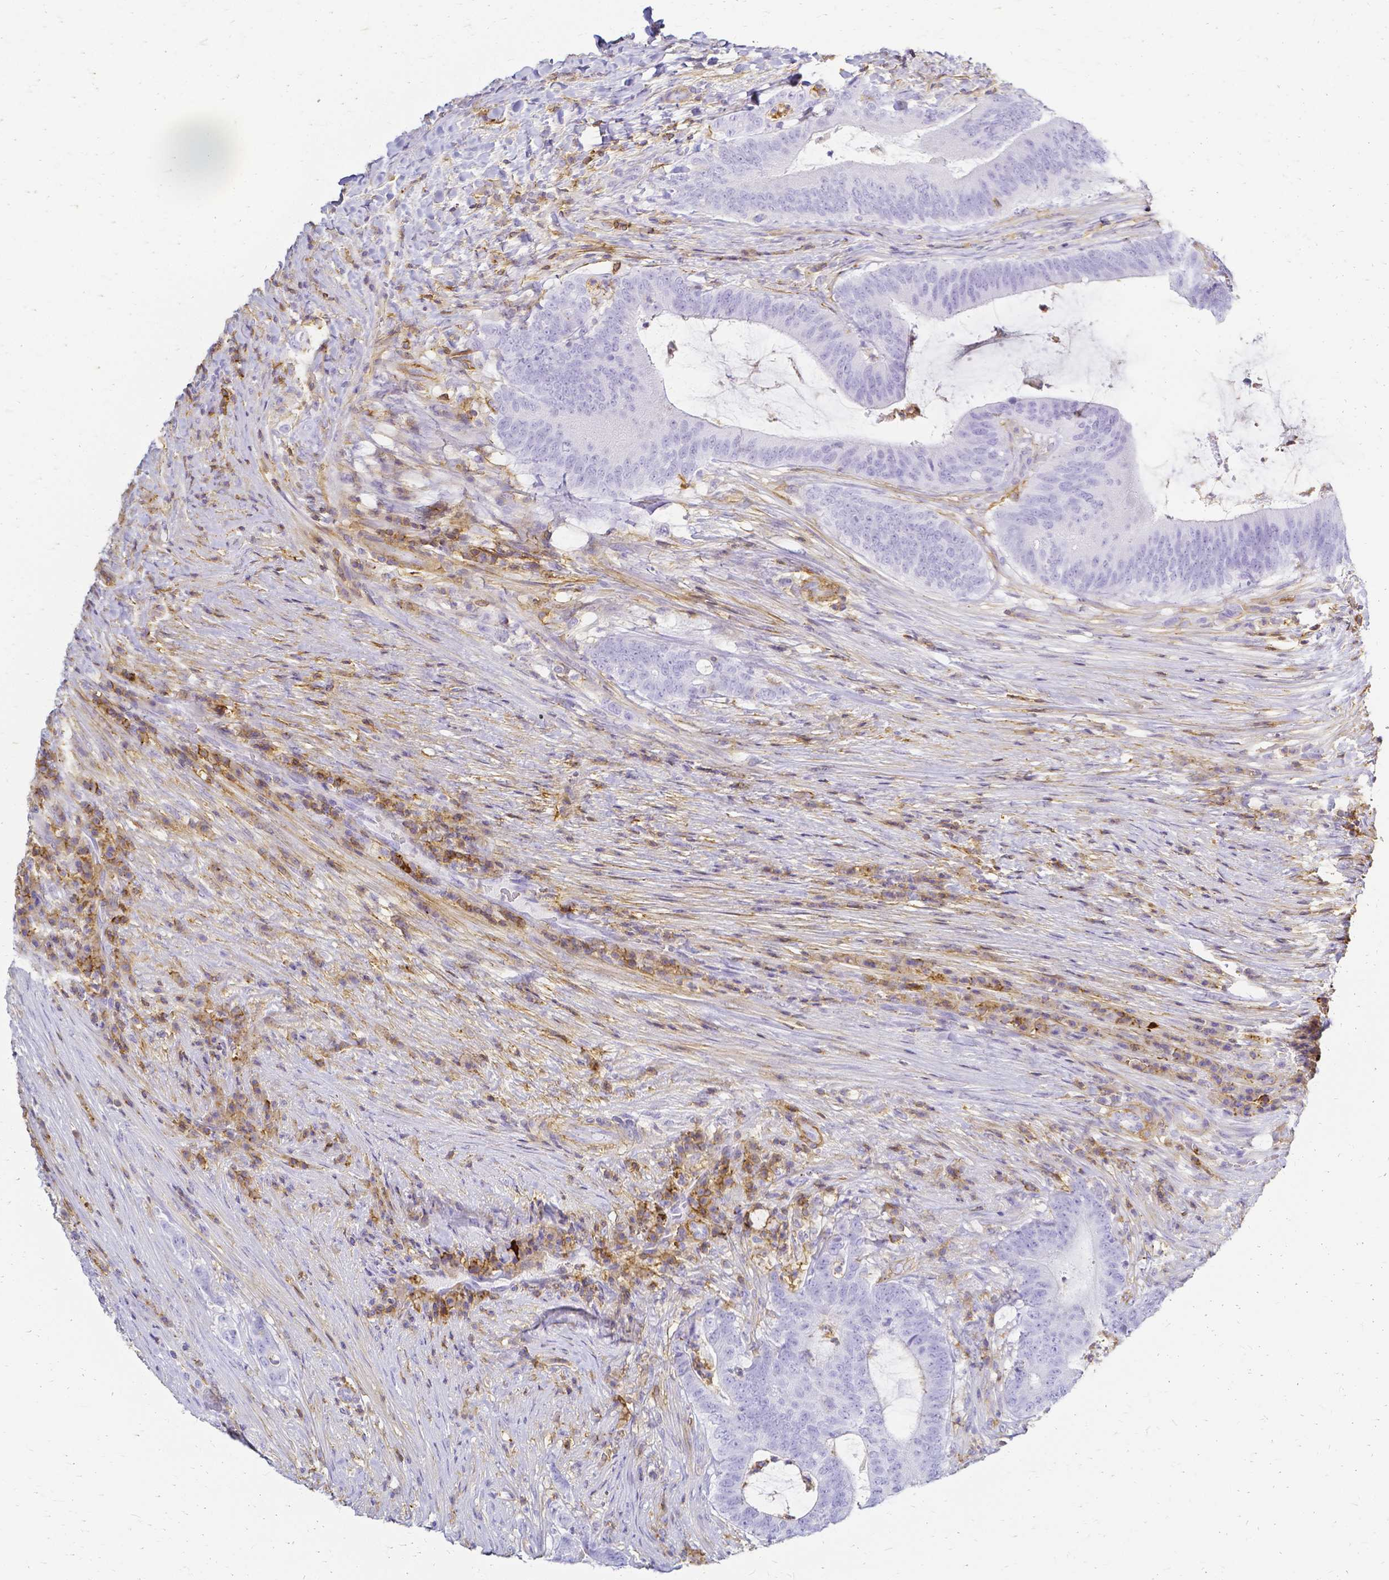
{"staining": {"intensity": "negative", "quantity": "none", "location": "none"}, "tissue": "colorectal cancer", "cell_type": "Tumor cells", "image_type": "cancer", "snomed": [{"axis": "morphology", "description": "Adenocarcinoma, NOS"}, {"axis": "topography", "description": "Colon"}], "caption": "DAB immunohistochemical staining of adenocarcinoma (colorectal) shows no significant expression in tumor cells.", "gene": "HSPA12A", "patient": {"sex": "female", "age": 43}}